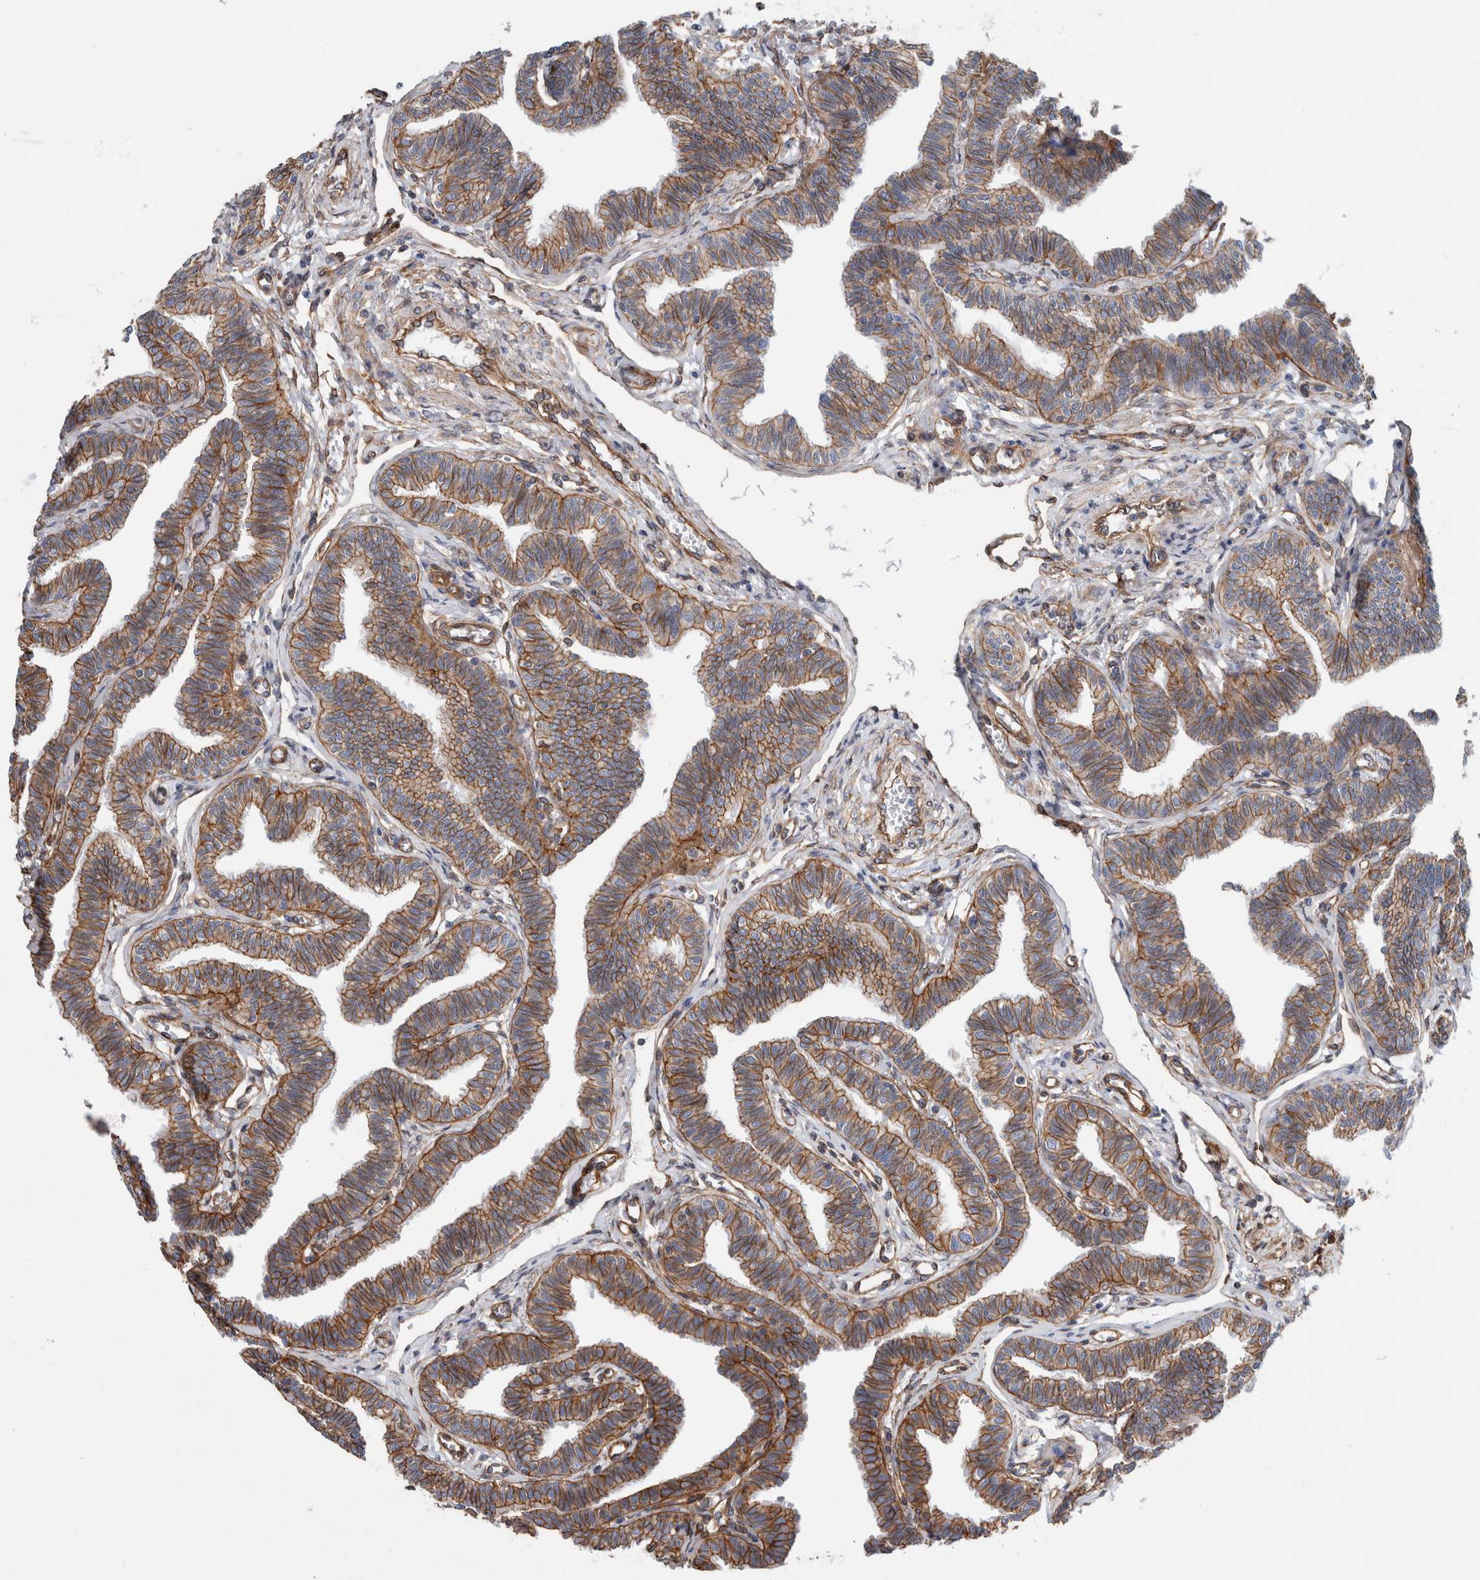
{"staining": {"intensity": "strong", "quantity": ">75%", "location": "cytoplasmic/membranous"}, "tissue": "fallopian tube", "cell_type": "Glandular cells", "image_type": "normal", "snomed": [{"axis": "morphology", "description": "Normal tissue, NOS"}, {"axis": "topography", "description": "Fallopian tube"}, {"axis": "topography", "description": "Ovary"}], "caption": "A micrograph of human fallopian tube stained for a protein exhibits strong cytoplasmic/membranous brown staining in glandular cells.", "gene": "PLEC", "patient": {"sex": "female", "age": 23}}